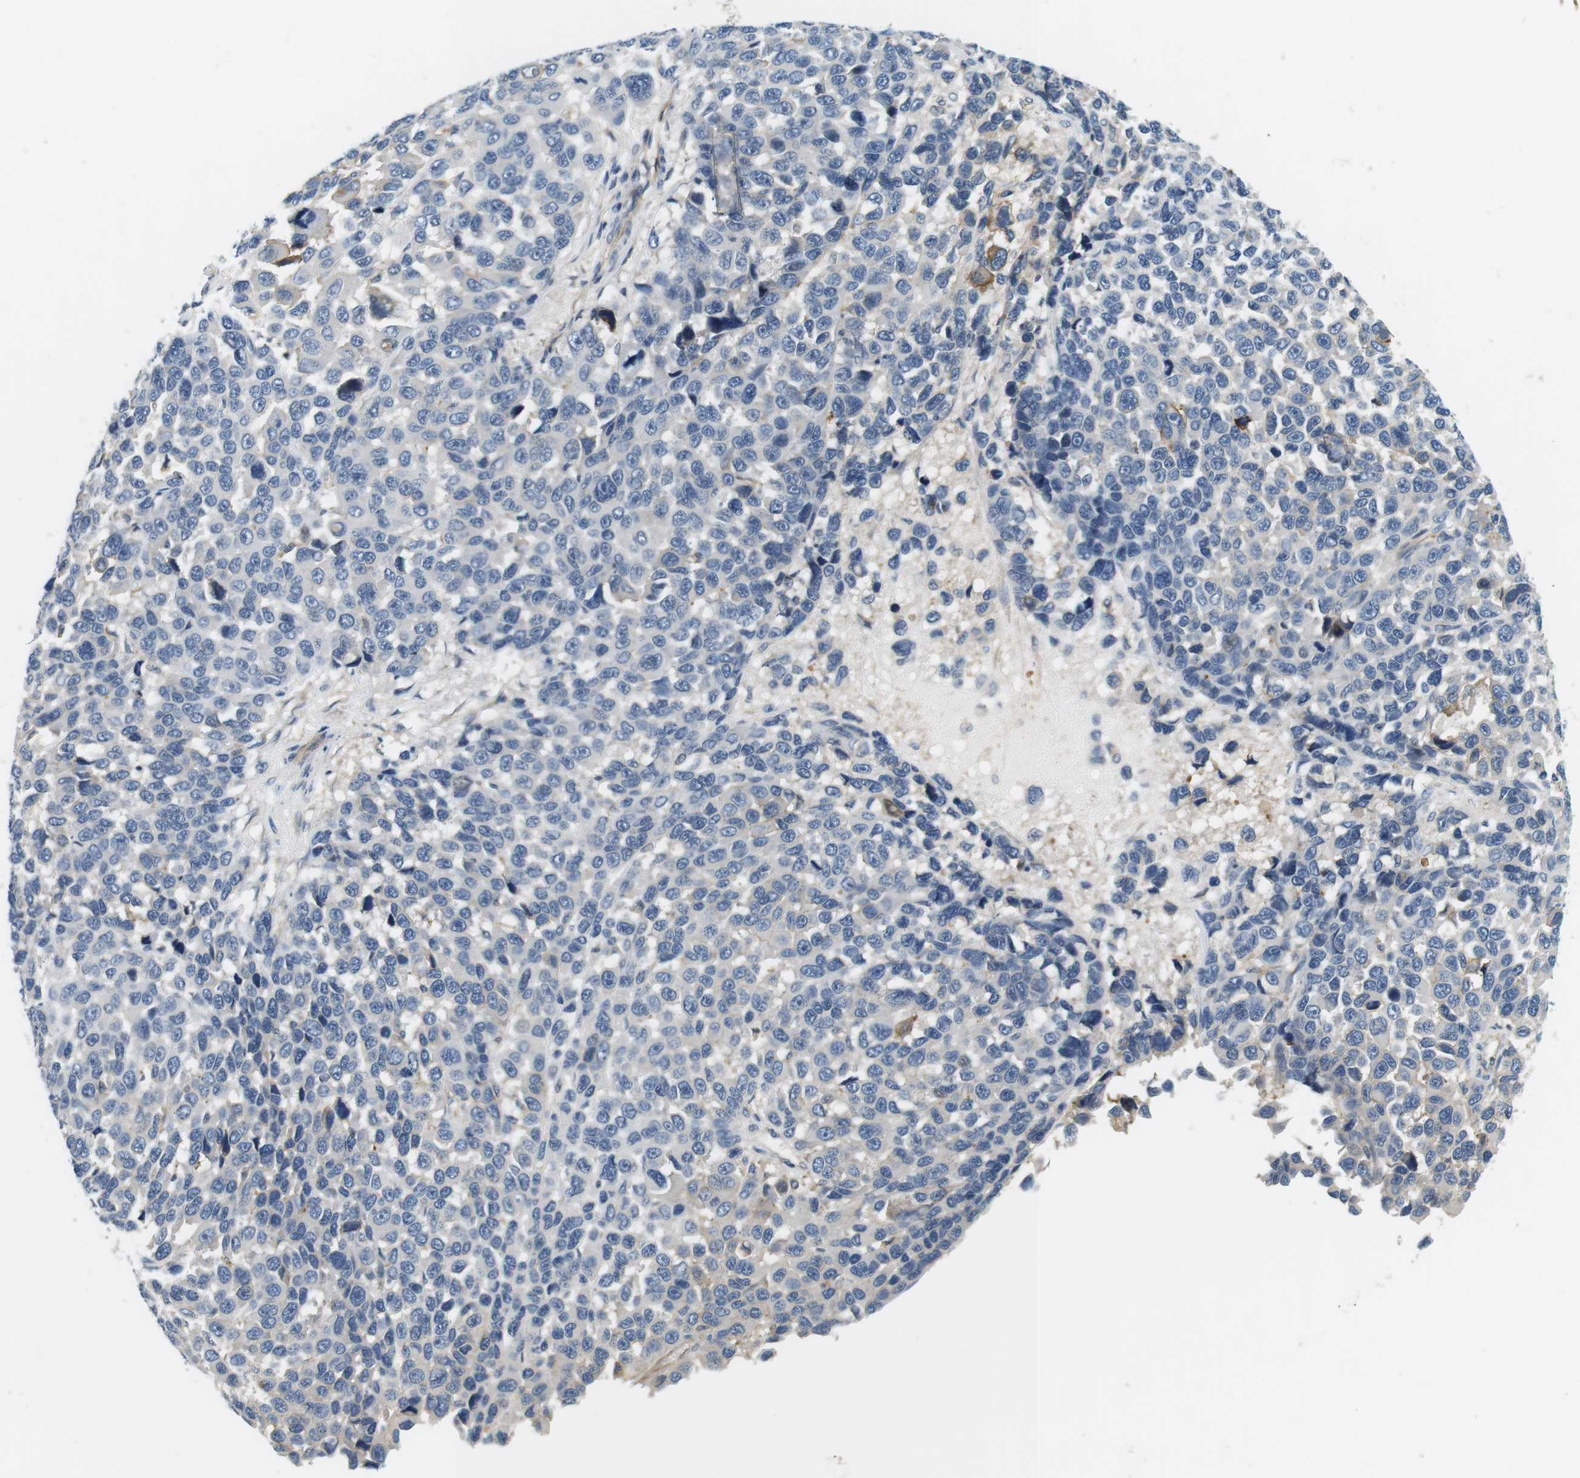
{"staining": {"intensity": "negative", "quantity": "none", "location": "none"}, "tissue": "melanoma", "cell_type": "Tumor cells", "image_type": "cancer", "snomed": [{"axis": "morphology", "description": "Malignant melanoma, NOS"}, {"axis": "topography", "description": "Skin"}], "caption": "IHC histopathology image of melanoma stained for a protein (brown), which shows no positivity in tumor cells.", "gene": "SLC30A1", "patient": {"sex": "male", "age": 53}}